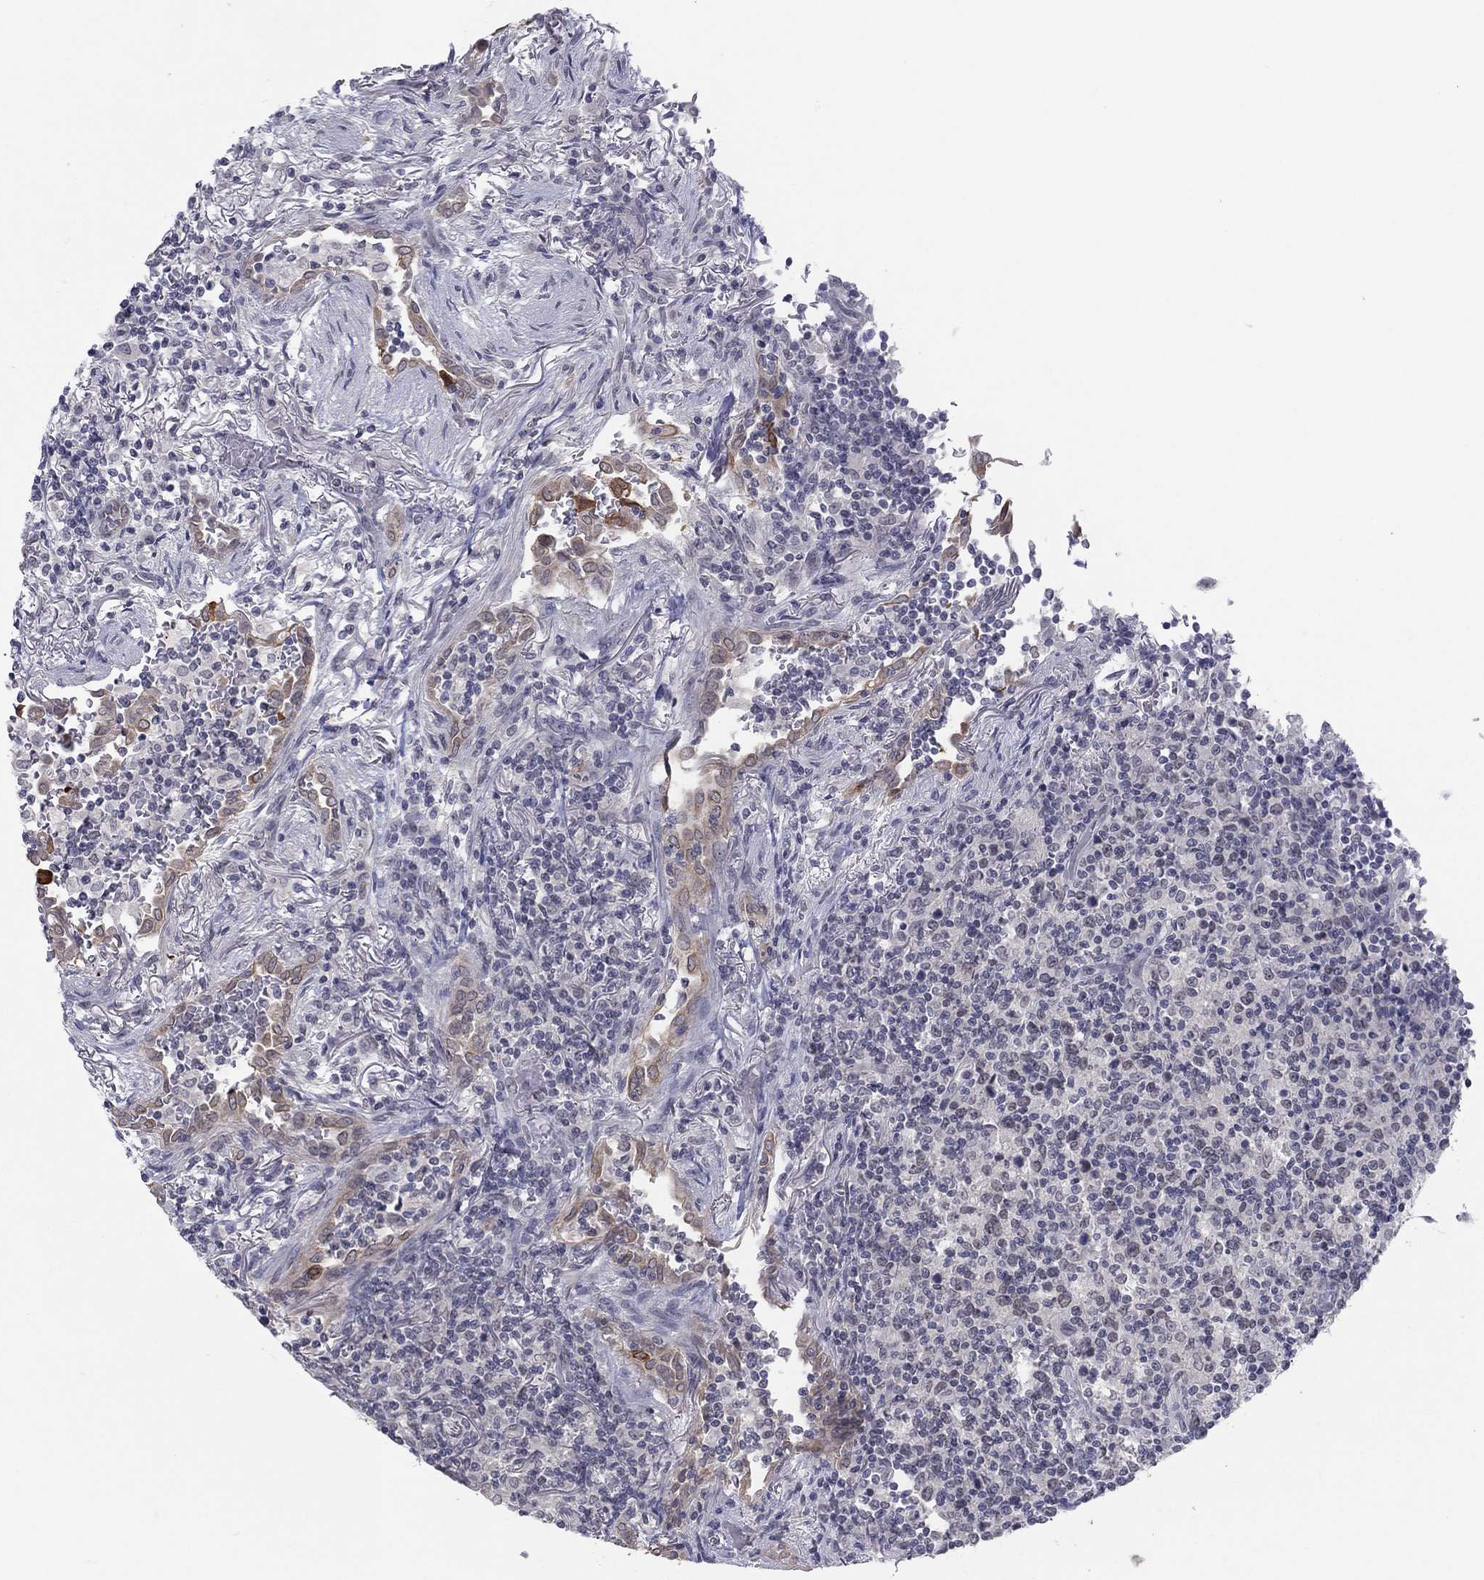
{"staining": {"intensity": "negative", "quantity": "none", "location": "none"}, "tissue": "lymphoma", "cell_type": "Tumor cells", "image_type": "cancer", "snomed": [{"axis": "morphology", "description": "Malignant lymphoma, non-Hodgkin's type, High grade"}, {"axis": "topography", "description": "Lung"}], "caption": "Tumor cells show no significant expression in high-grade malignant lymphoma, non-Hodgkin's type. The staining is performed using DAB brown chromogen with nuclei counter-stained in using hematoxylin.", "gene": "SLC22A2", "patient": {"sex": "male", "age": 79}}